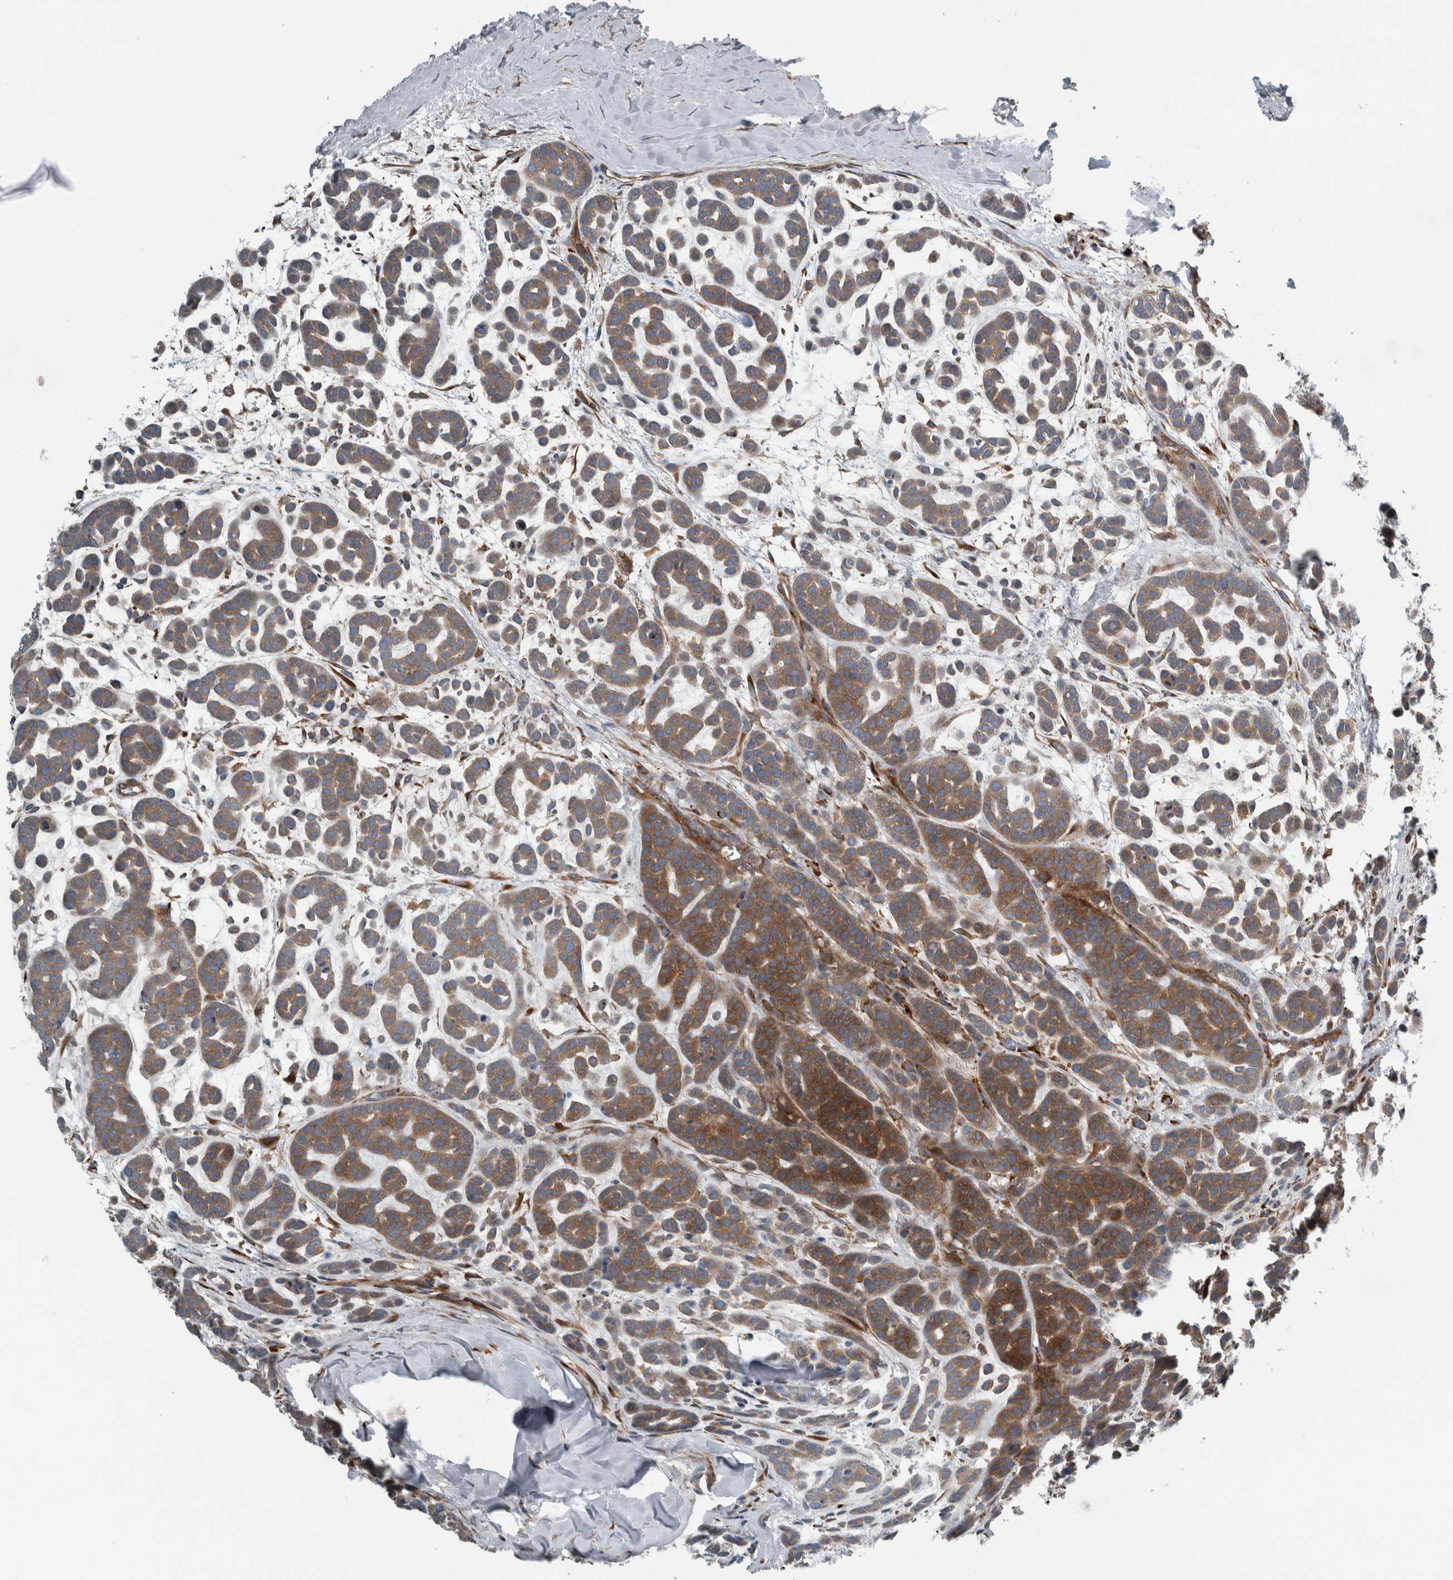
{"staining": {"intensity": "strong", "quantity": "25%-75%", "location": "cytoplasmic/membranous"}, "tissue": "head and neck cancer", "cell_type": "Tumor cells", "image_type": "cancer", "snomed": [{"axis": "morphology", "description": "Adenocarcinoma, NOS"}, {"axis": "morphology", "description": "Adenoma, NOS"}, {"axis": "topography", "description": "Head-Neck"}], "caption": "Tumor cells display high levels of strong cytoplasmic/membranous positivity in about 25%-75% of cells in head and neck cancer (adenoma).", "gene": "GLT8D2", "patient": {"sex": "female", "age": 55}}